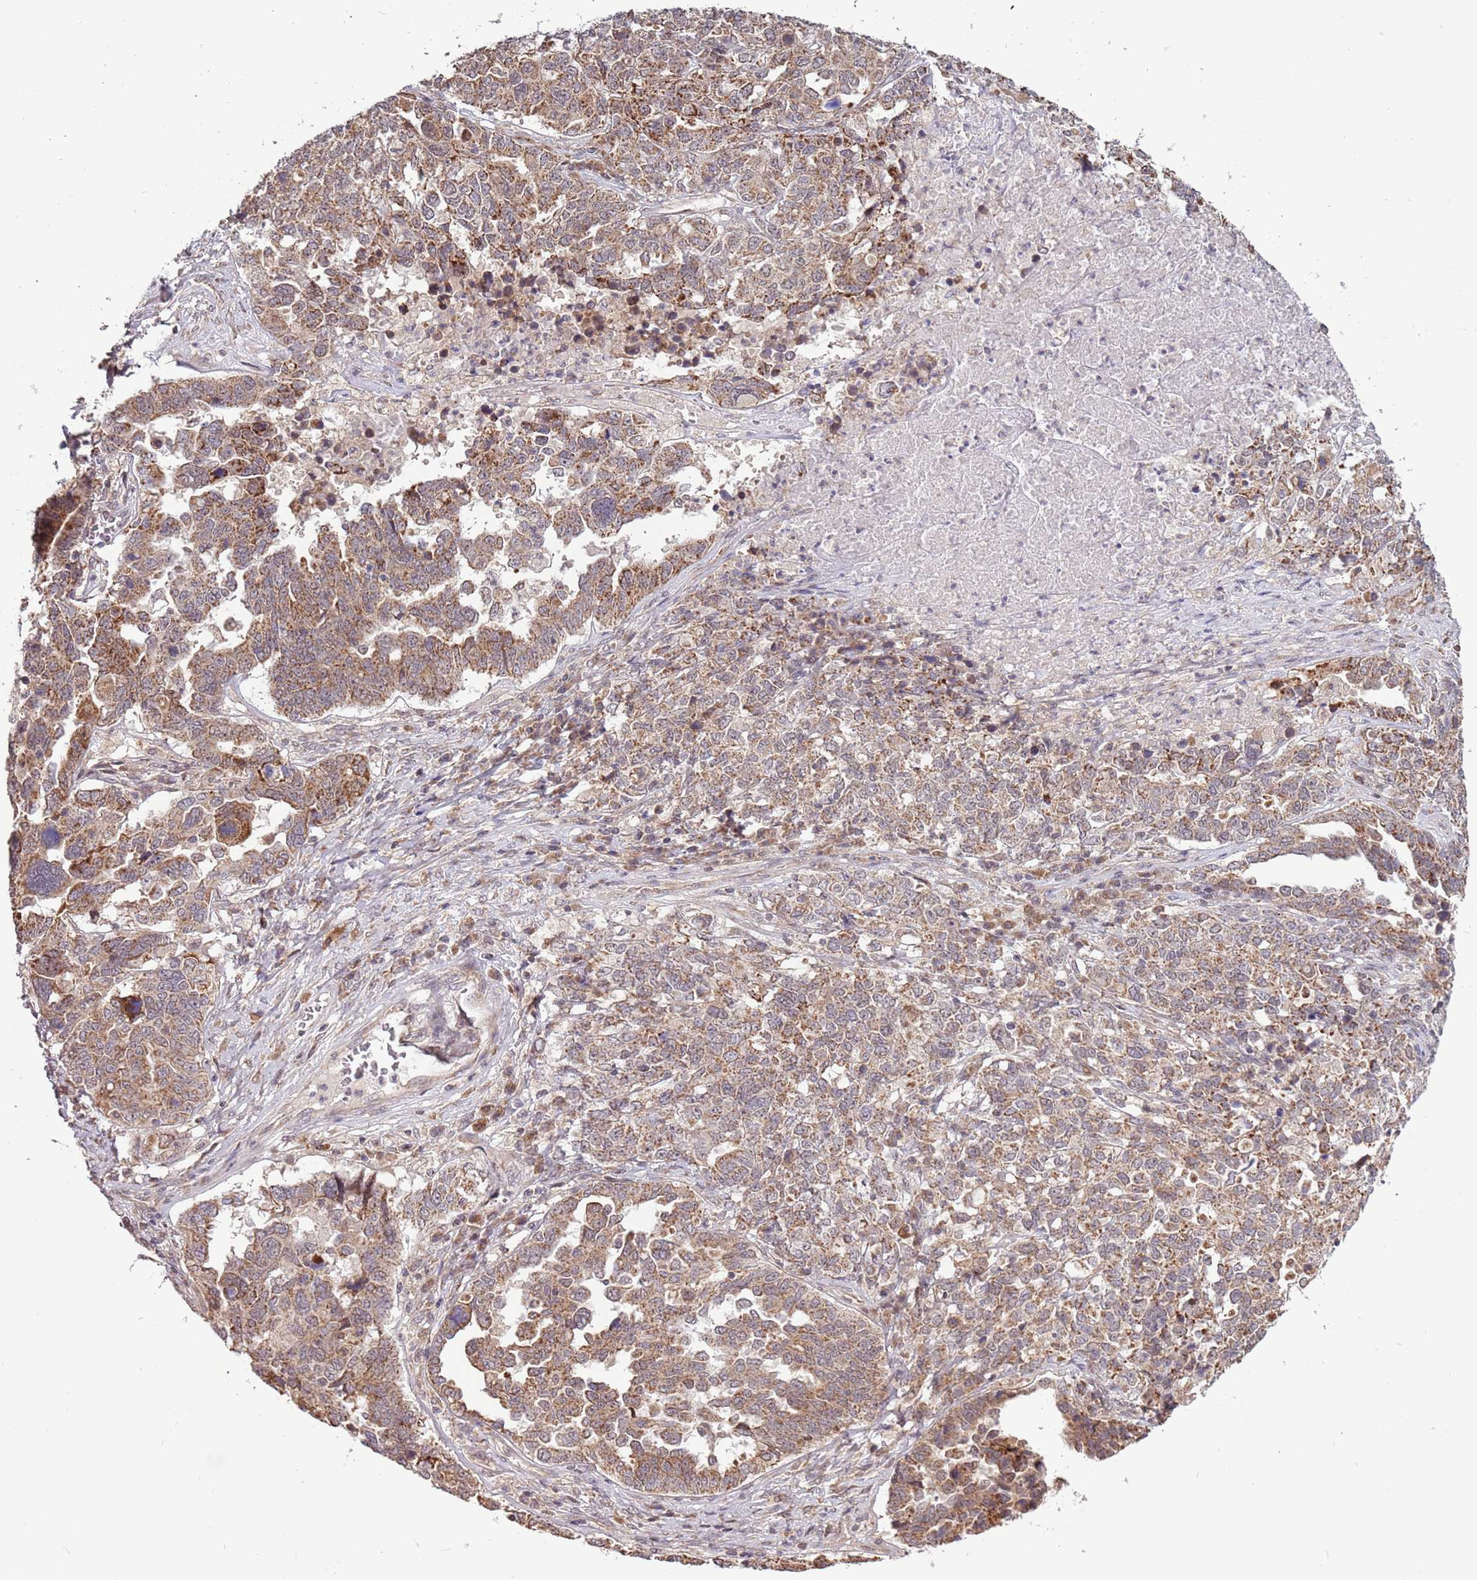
{"staining": {"intensity": "moderate", "quantity": ">75%", "location": "cytoplasmic/membranous"}, "tissue": "ovarian cancer", "cell_type": "Tumor cells", "image_type": "cancer", "snomed": [{"axis": "morphology", "description": "Carcinoma, endometroid"}, {"axis": "topography", "description": "Ovary"}], "caption": "Endometroid carcinoma (ovarian) stained for a protein (brown) exhibits moderate cytoplasmic/membranous positive positivity in approximately >75% of tumor cells.", "gene": "RNF181", "patient": {"sex": "female", "age": 62}}